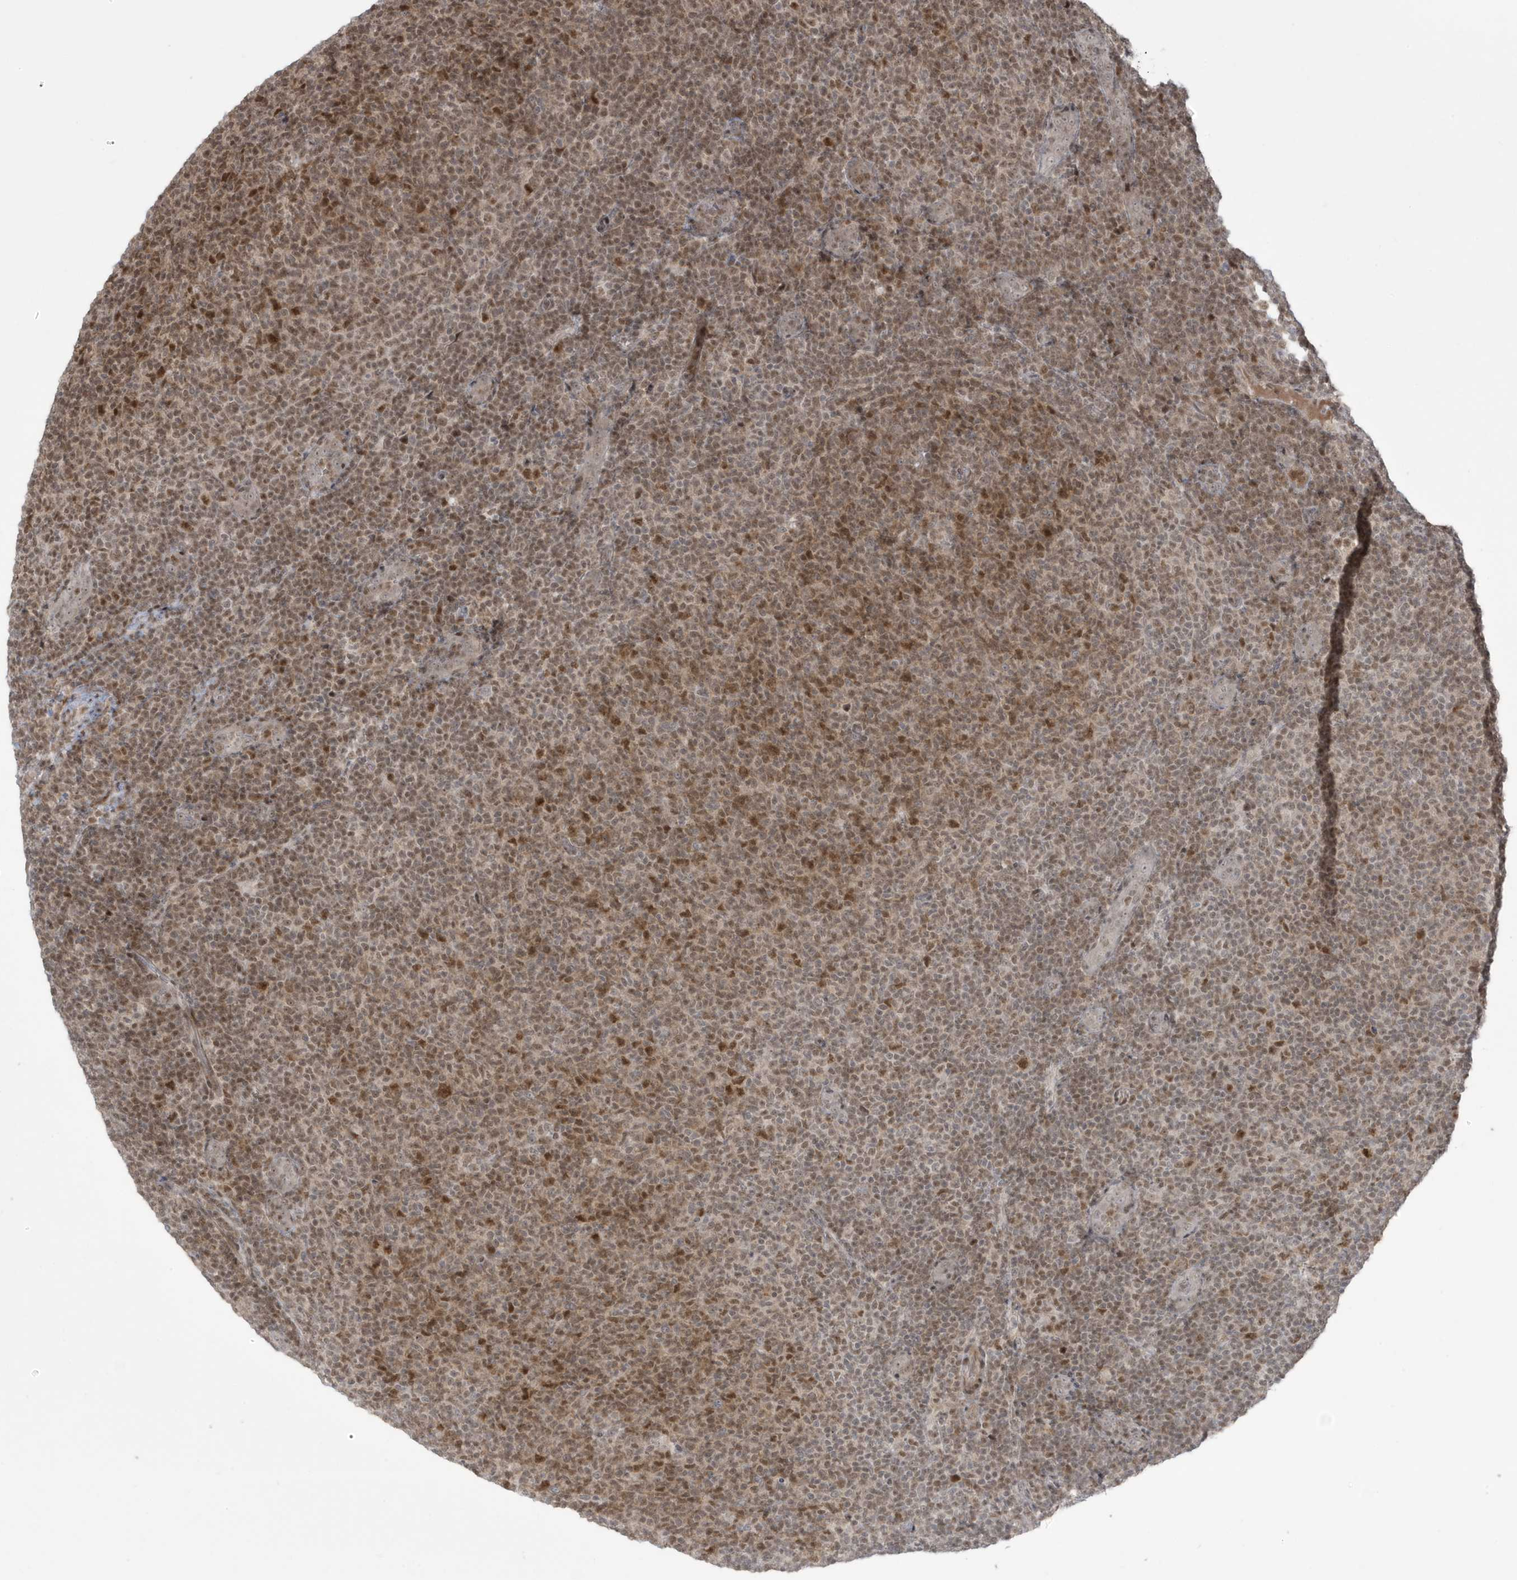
{"staining": {"intensity": "moderate", "quantity": ">75%", "location": "cytoplasmic/membranous,nuclear"}, "tissue": "lymphoma", "cell_type": "Tumor cells", "image_type": "cancer", "snomed": [{"axis": "morphology", "description": "Malignant lymphoma, non-Hodgkin's type, Low grade"}, {"axis": "topography", "description": "Lymph node"}], "caption": "Immunohistochemical staining of lymphoma reveals medium levels of moderate cytoplasmic/membranous and nuclear expression in approximately >75% of tumor cells.", "gene": "C1orf52", "patient": {"sex": "male", "age": 66}}